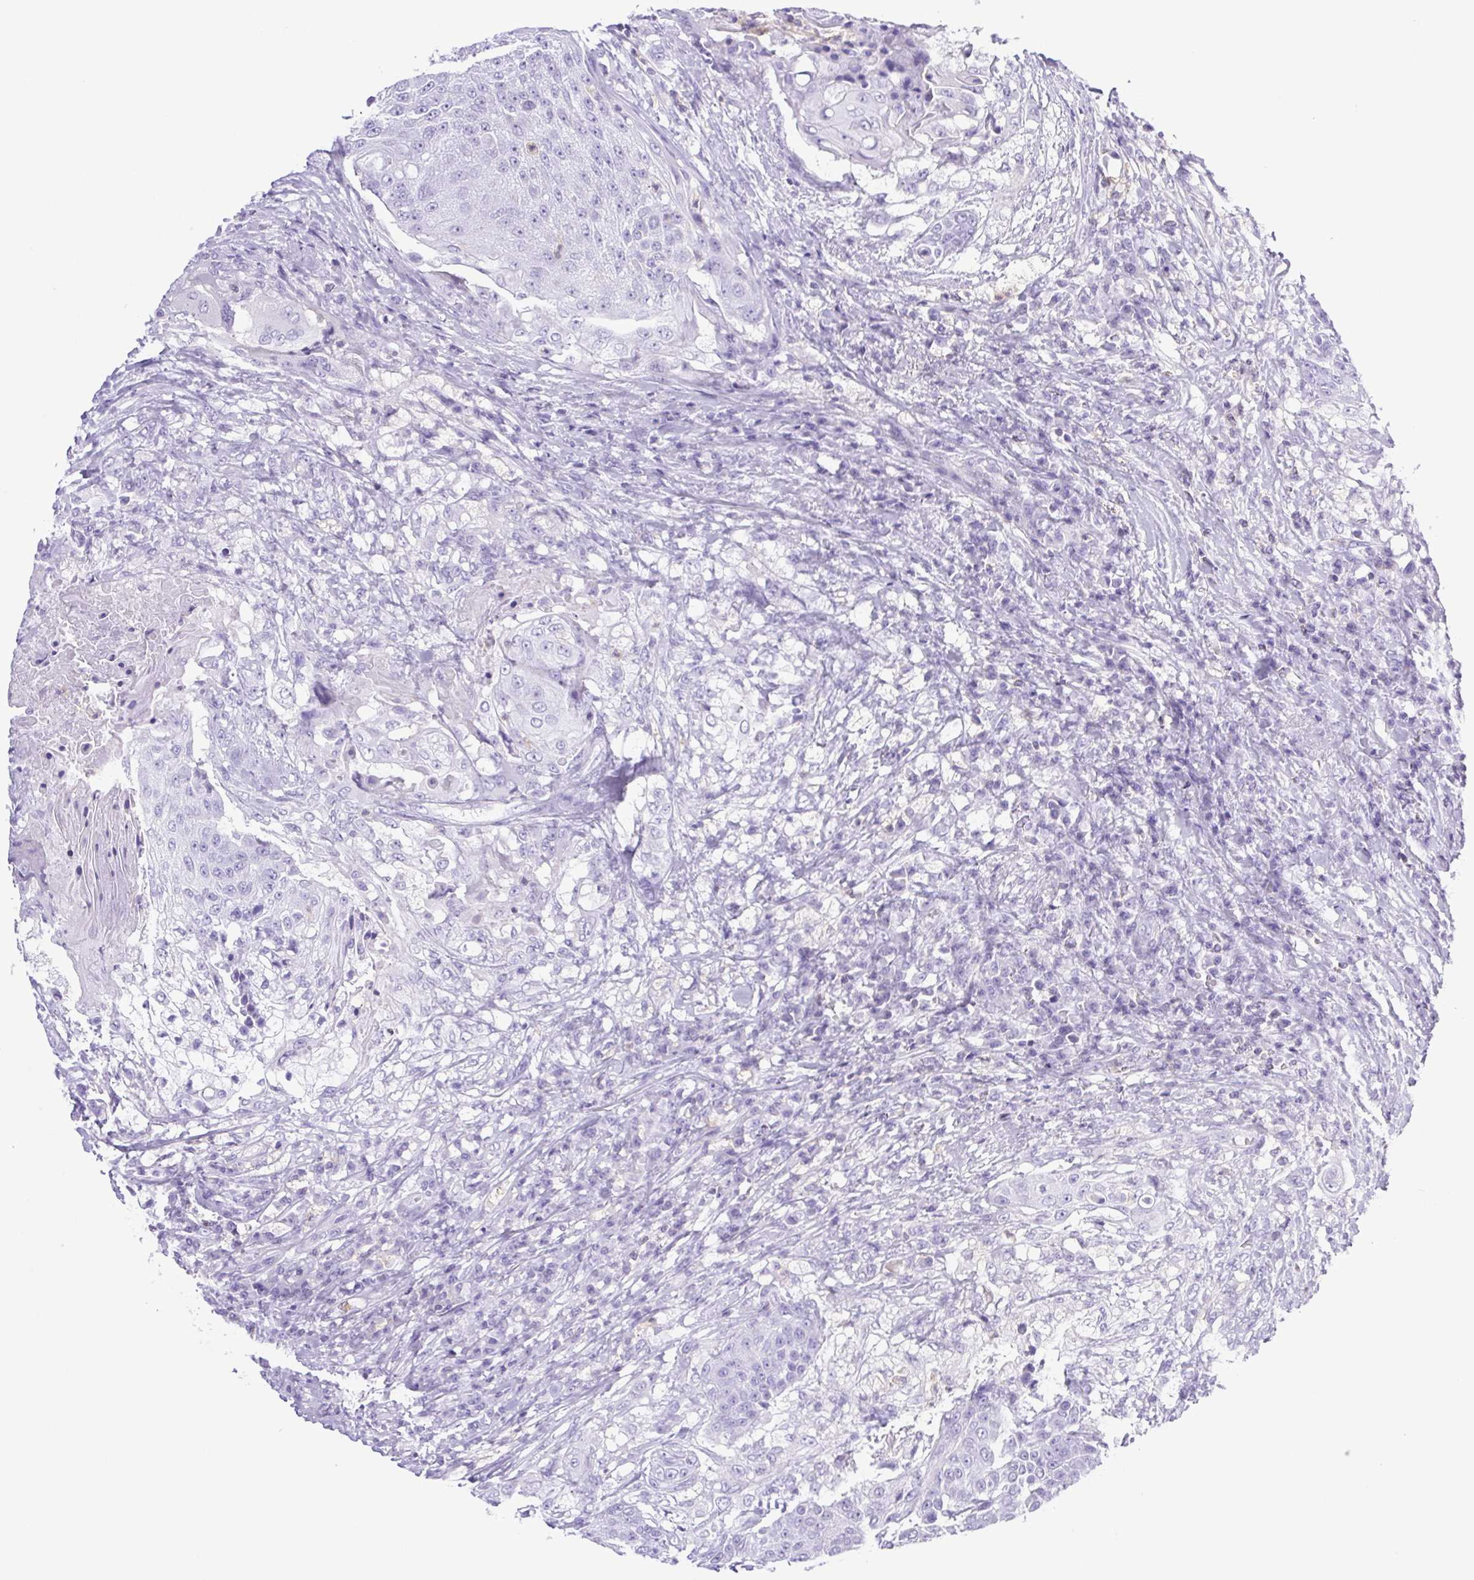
{"staining": {"intensity": "negative", "quantity": "none", "location": "none"}, "tissue": "urothelial cancer", "cell_type": "Tumor cells", "image_type": "cancer", "snomed": [{"axis": "morphology", "description": "Urothelial carcinoma, High grade"}, {"axis": "topography", "description": "Urinary bladder"}], "caption": "Tumor cells show no significant positivity in urothelial carcinoma (high-grade).", "gene": "SYNPR", "patient": {"sex": "female", "age": 63}}